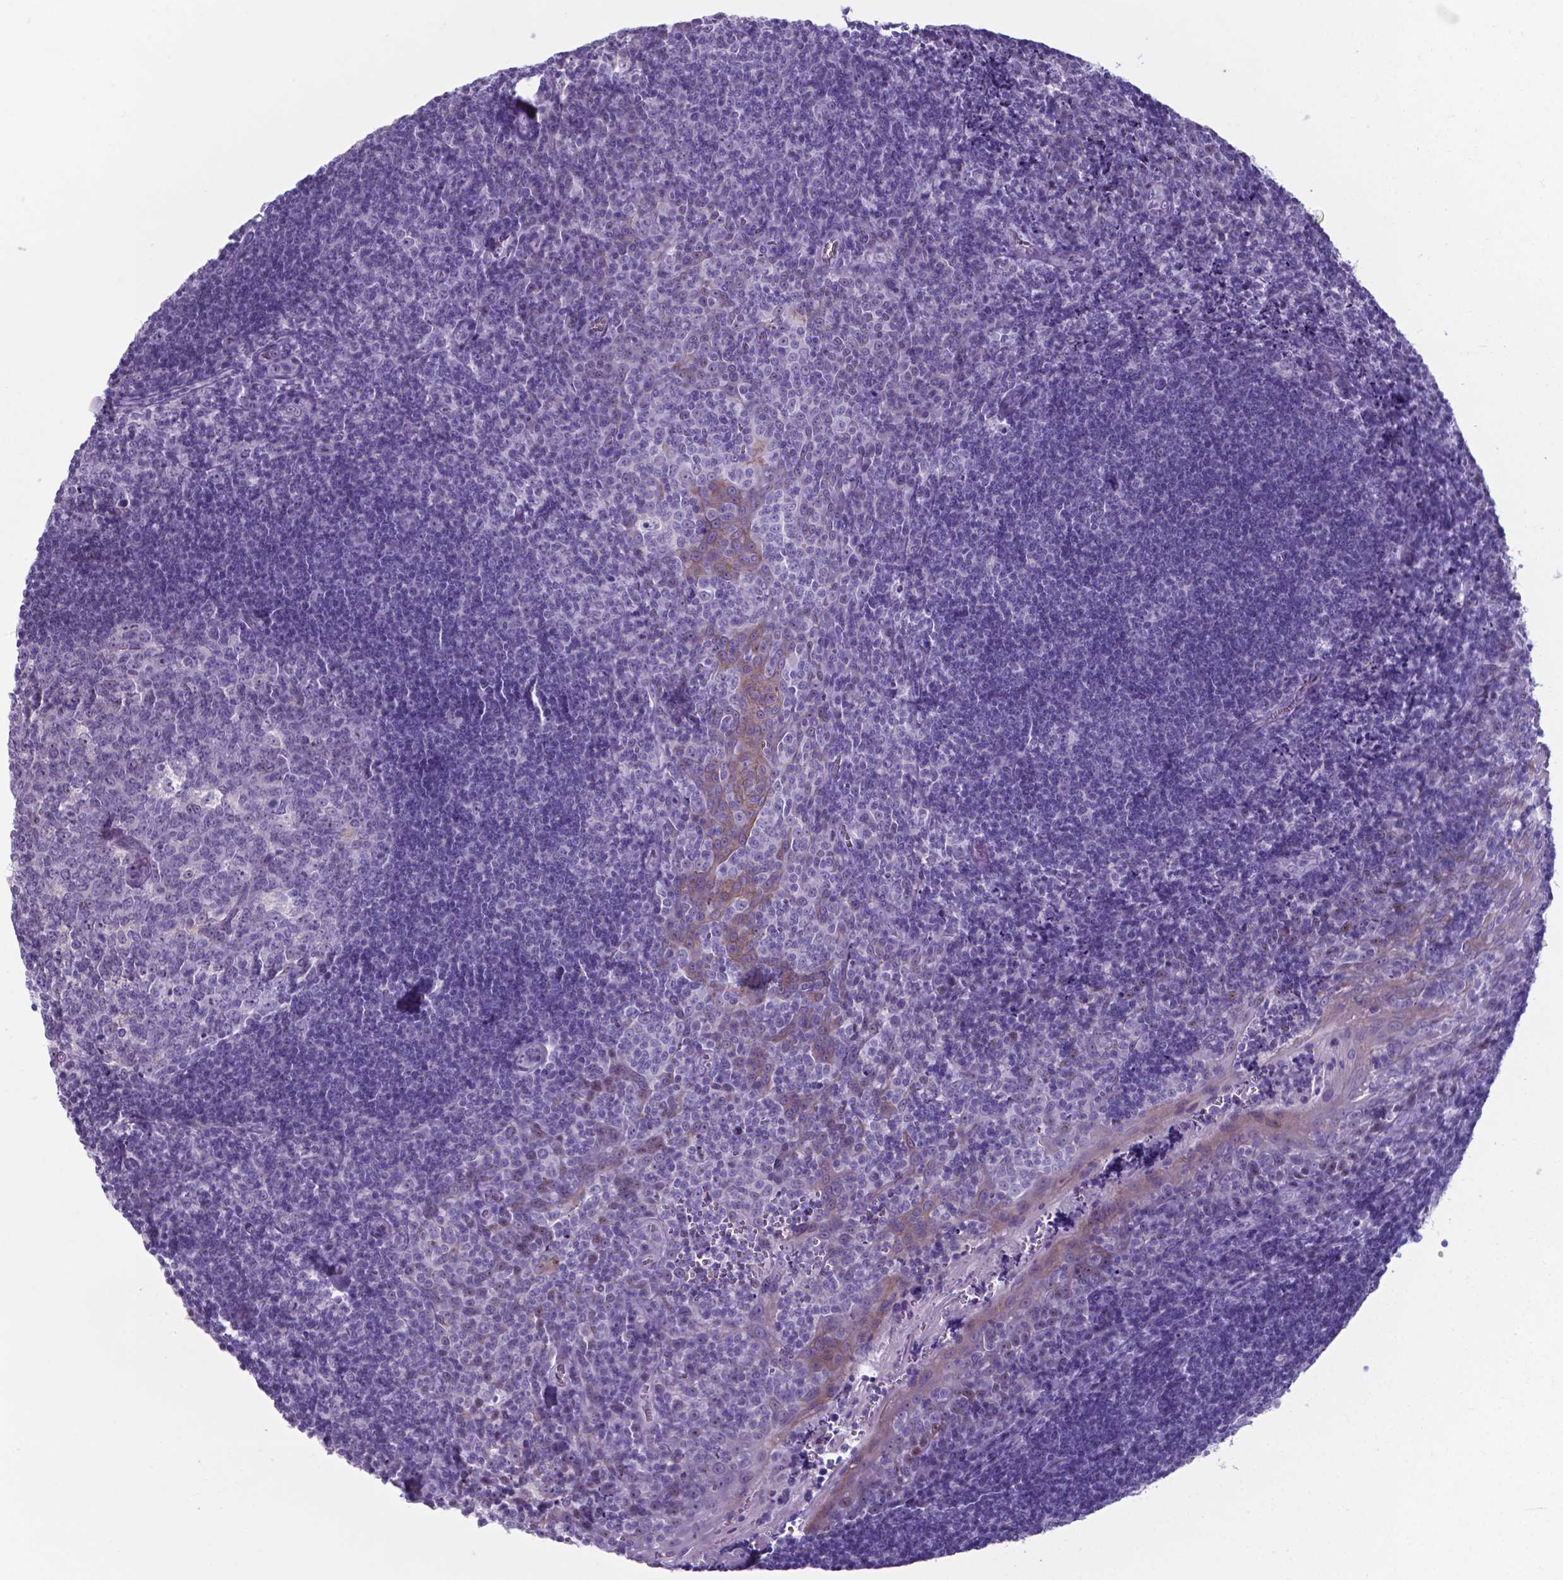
{"staining": {"intensity": "negative", "quantity": "none", "location": "none"}, "tissue": "tonsil", "cell_type": "Germinal center cells", "image_type": "normal", "snomed": [{"axis": "morphology", "description": "Normal tissue, NOS"}, {"axis": "morphology", "description": "Inflammation, NOS"}, {"axis": "topography", "description": "Tonsil"}], "caption": "Image shows no significant protein expression in germinal center cells of benign tonsil.", "gene": "AP5B1", "patient": {"sex": "female", "age": 31}}